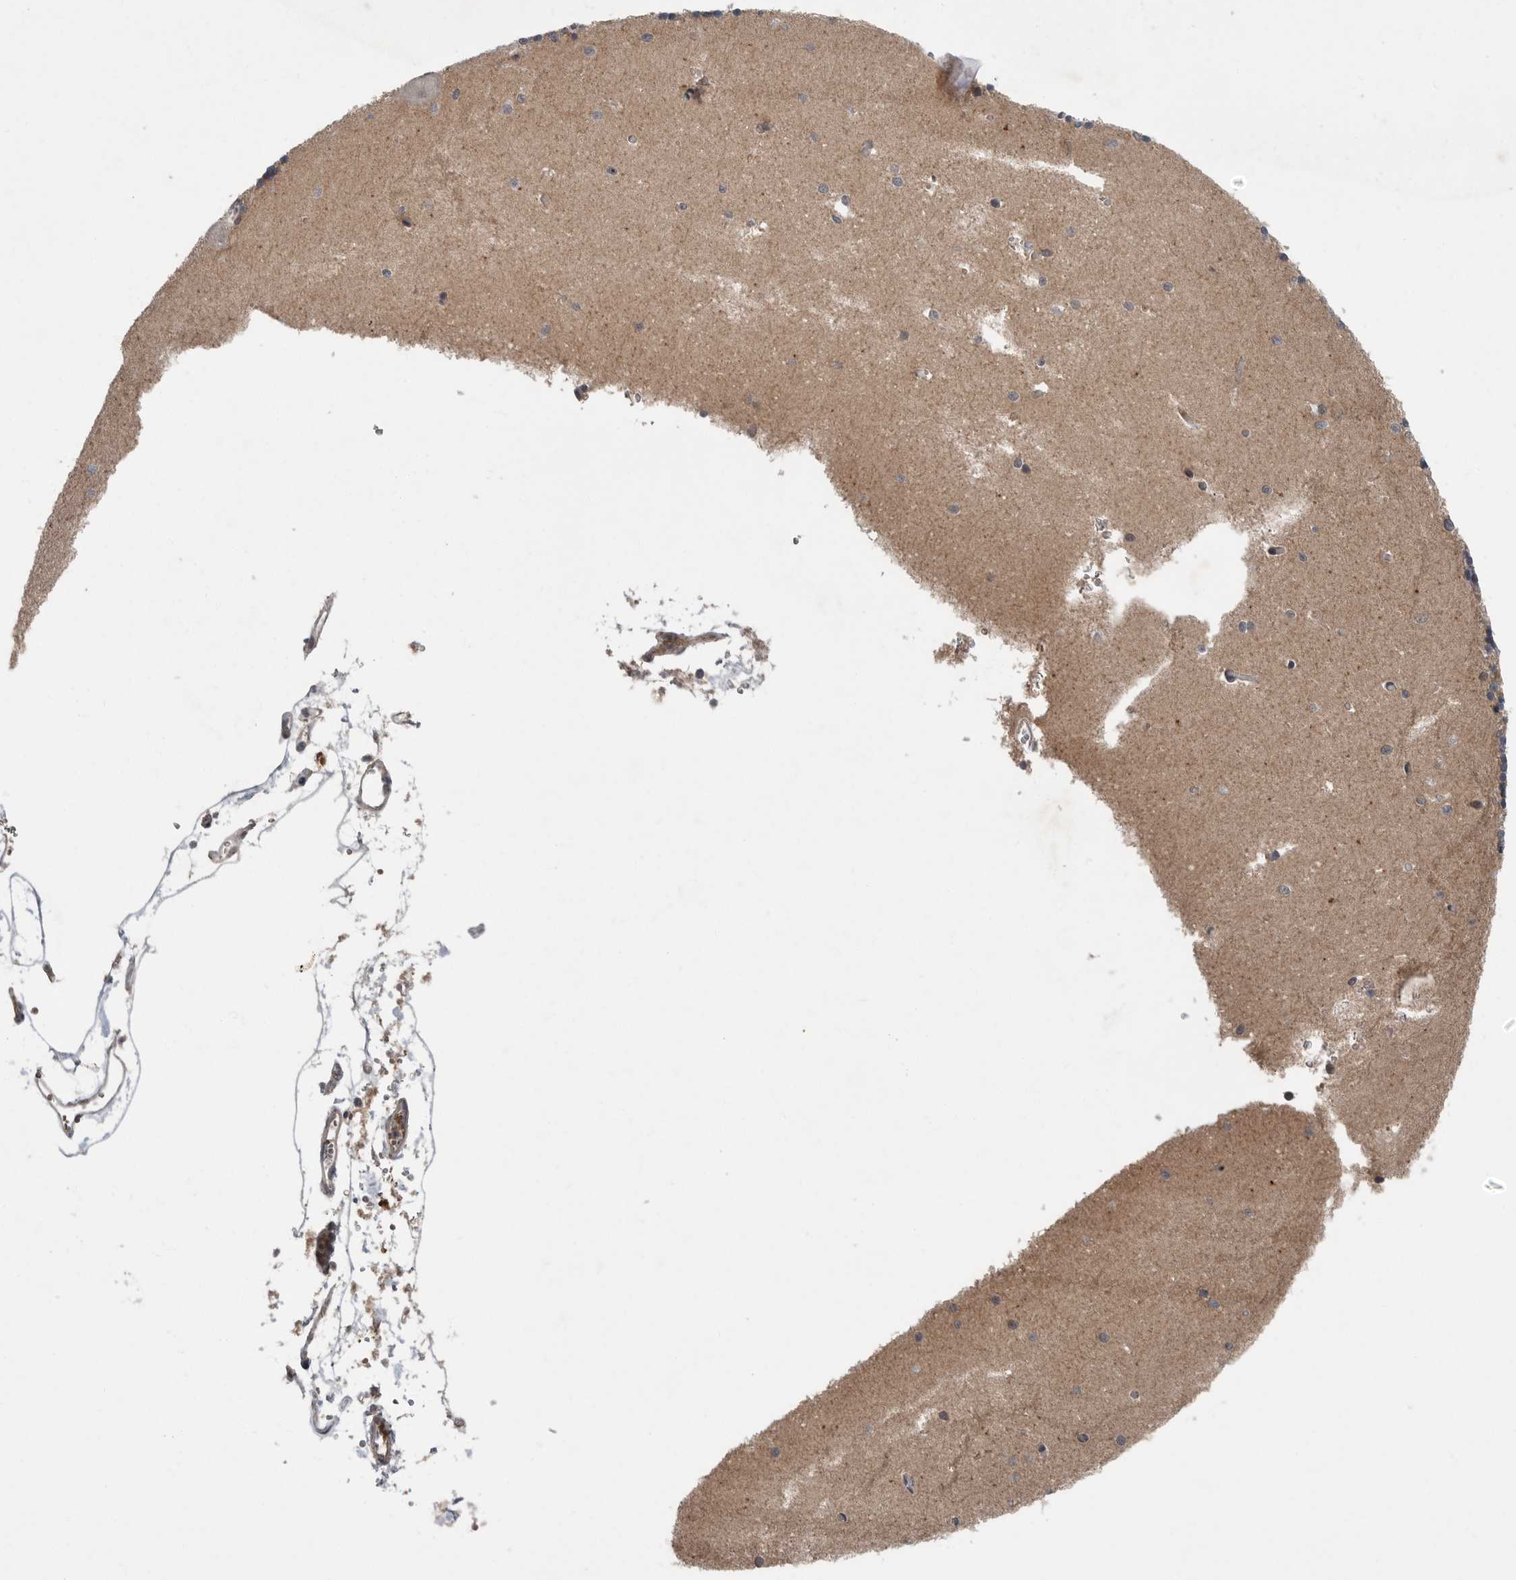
{"staining": {"intensity": "weak", "quantity": "25%-75%", "location": "cytoplasmic/membranous"}, "tissue": "cerebellum", "cell_type": "Cells in granular layer", "image_type": "normal", "snomed": [{"axis": "morphology", "description": "Normal tissue, NOS"}, {"axis": "topography", "description": "Cerebellum"}], "caption": "Weak cytoplasmic/membranous staining is present in about 25%-75% of cells in granular layer in benign cerebellum.", "gene": "SCP2", "patient": {"sex": "male", "age": 37}}